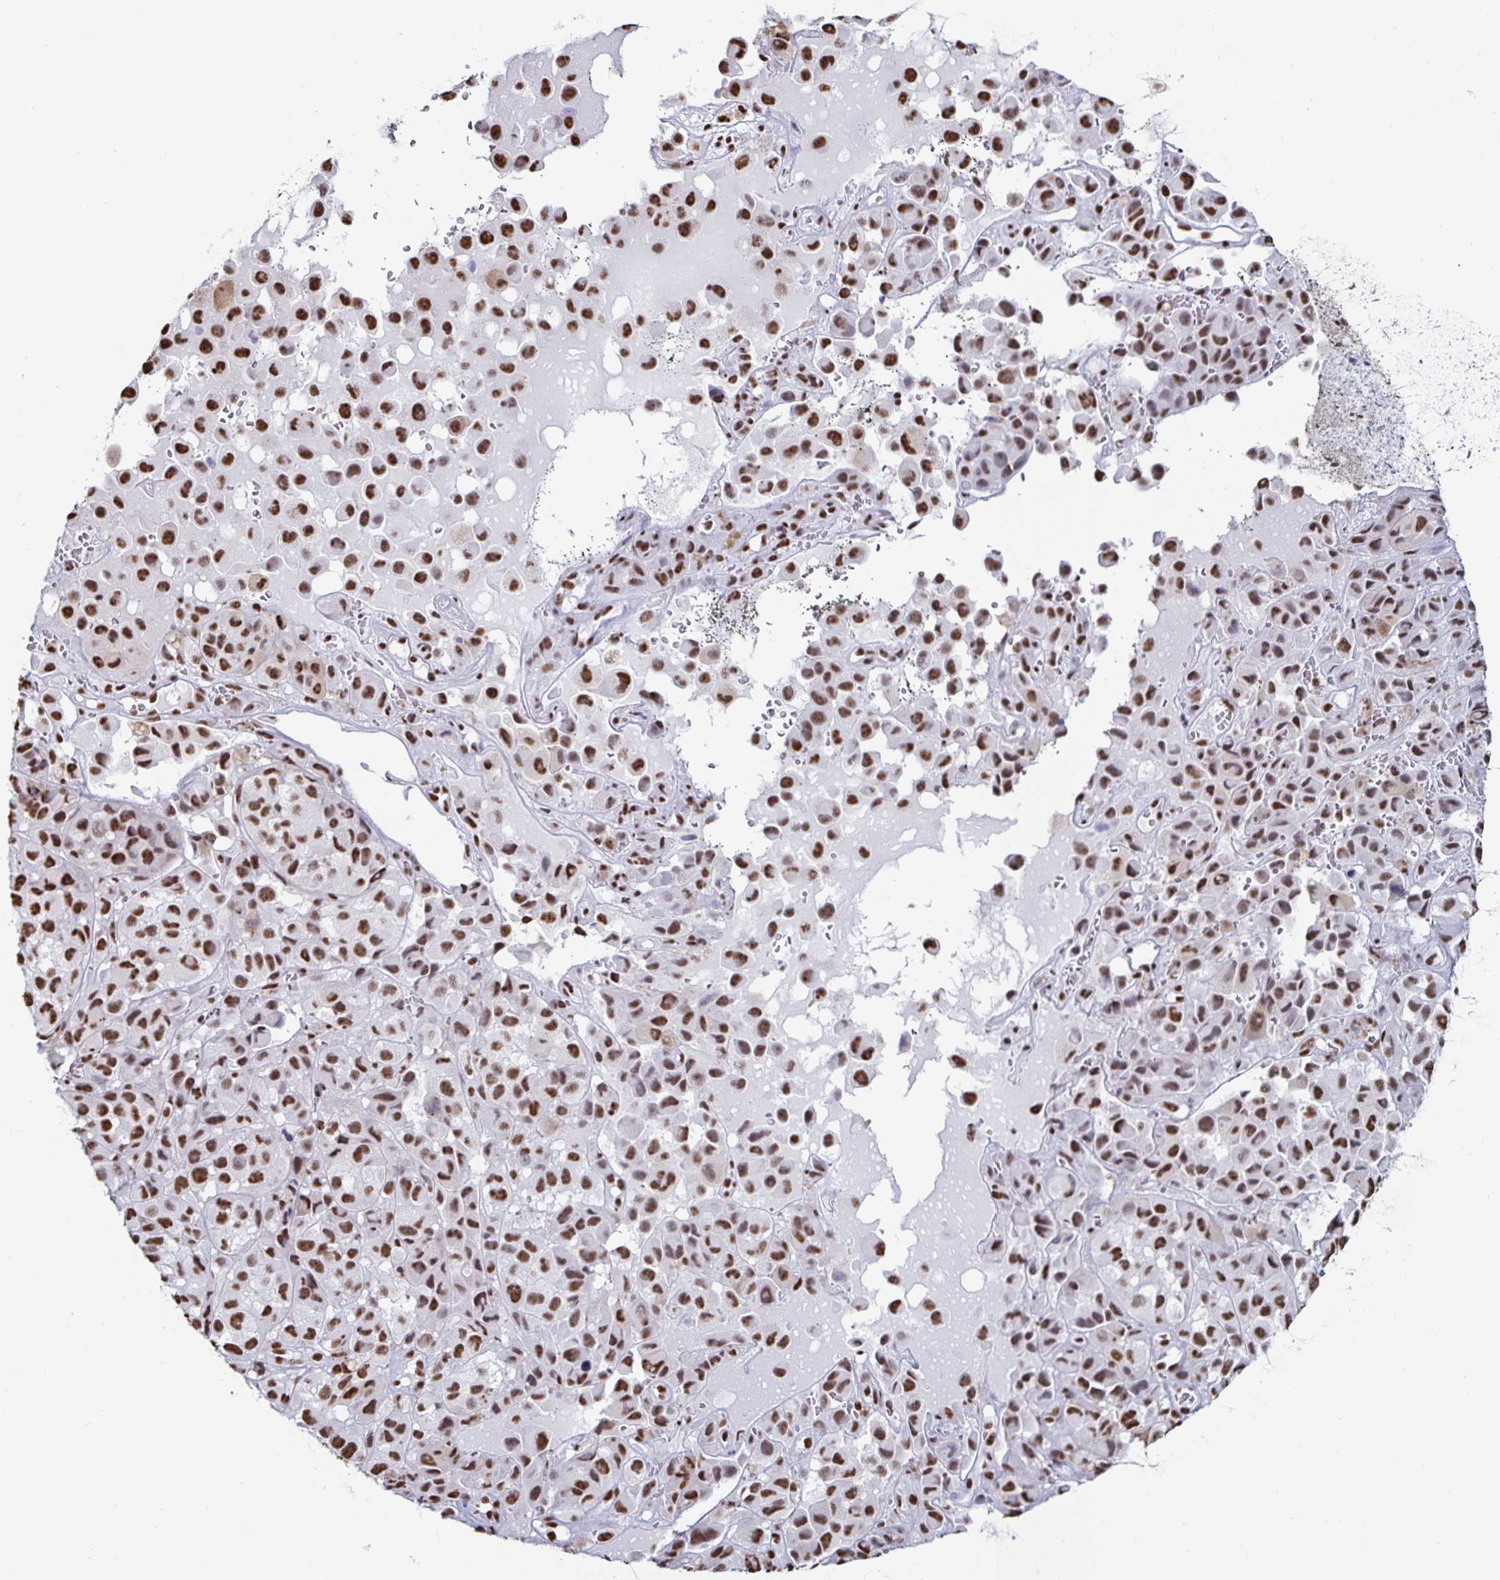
{"staining": {"intensity": "strong", "quantity": ">75%", "location": "nuclear"}, "tissue": "melanoma", "cell_type": "Tumor cells", "image_type": "cancer", "snomed": [{"axis": "morphology", "description": "Malignant melanoma, NOS"}, {"axis": "topography", "description": "Skin"}], "caption": "High-power microscopy captured an IHC photomicrograph of melanoma, revealing strong nuclear staining in about >75% of tumor cells. (IHC, brightfield microscopy, high magnification).", "gene": "DDX39B", "patient": {"sex": "male", "age": 93}}